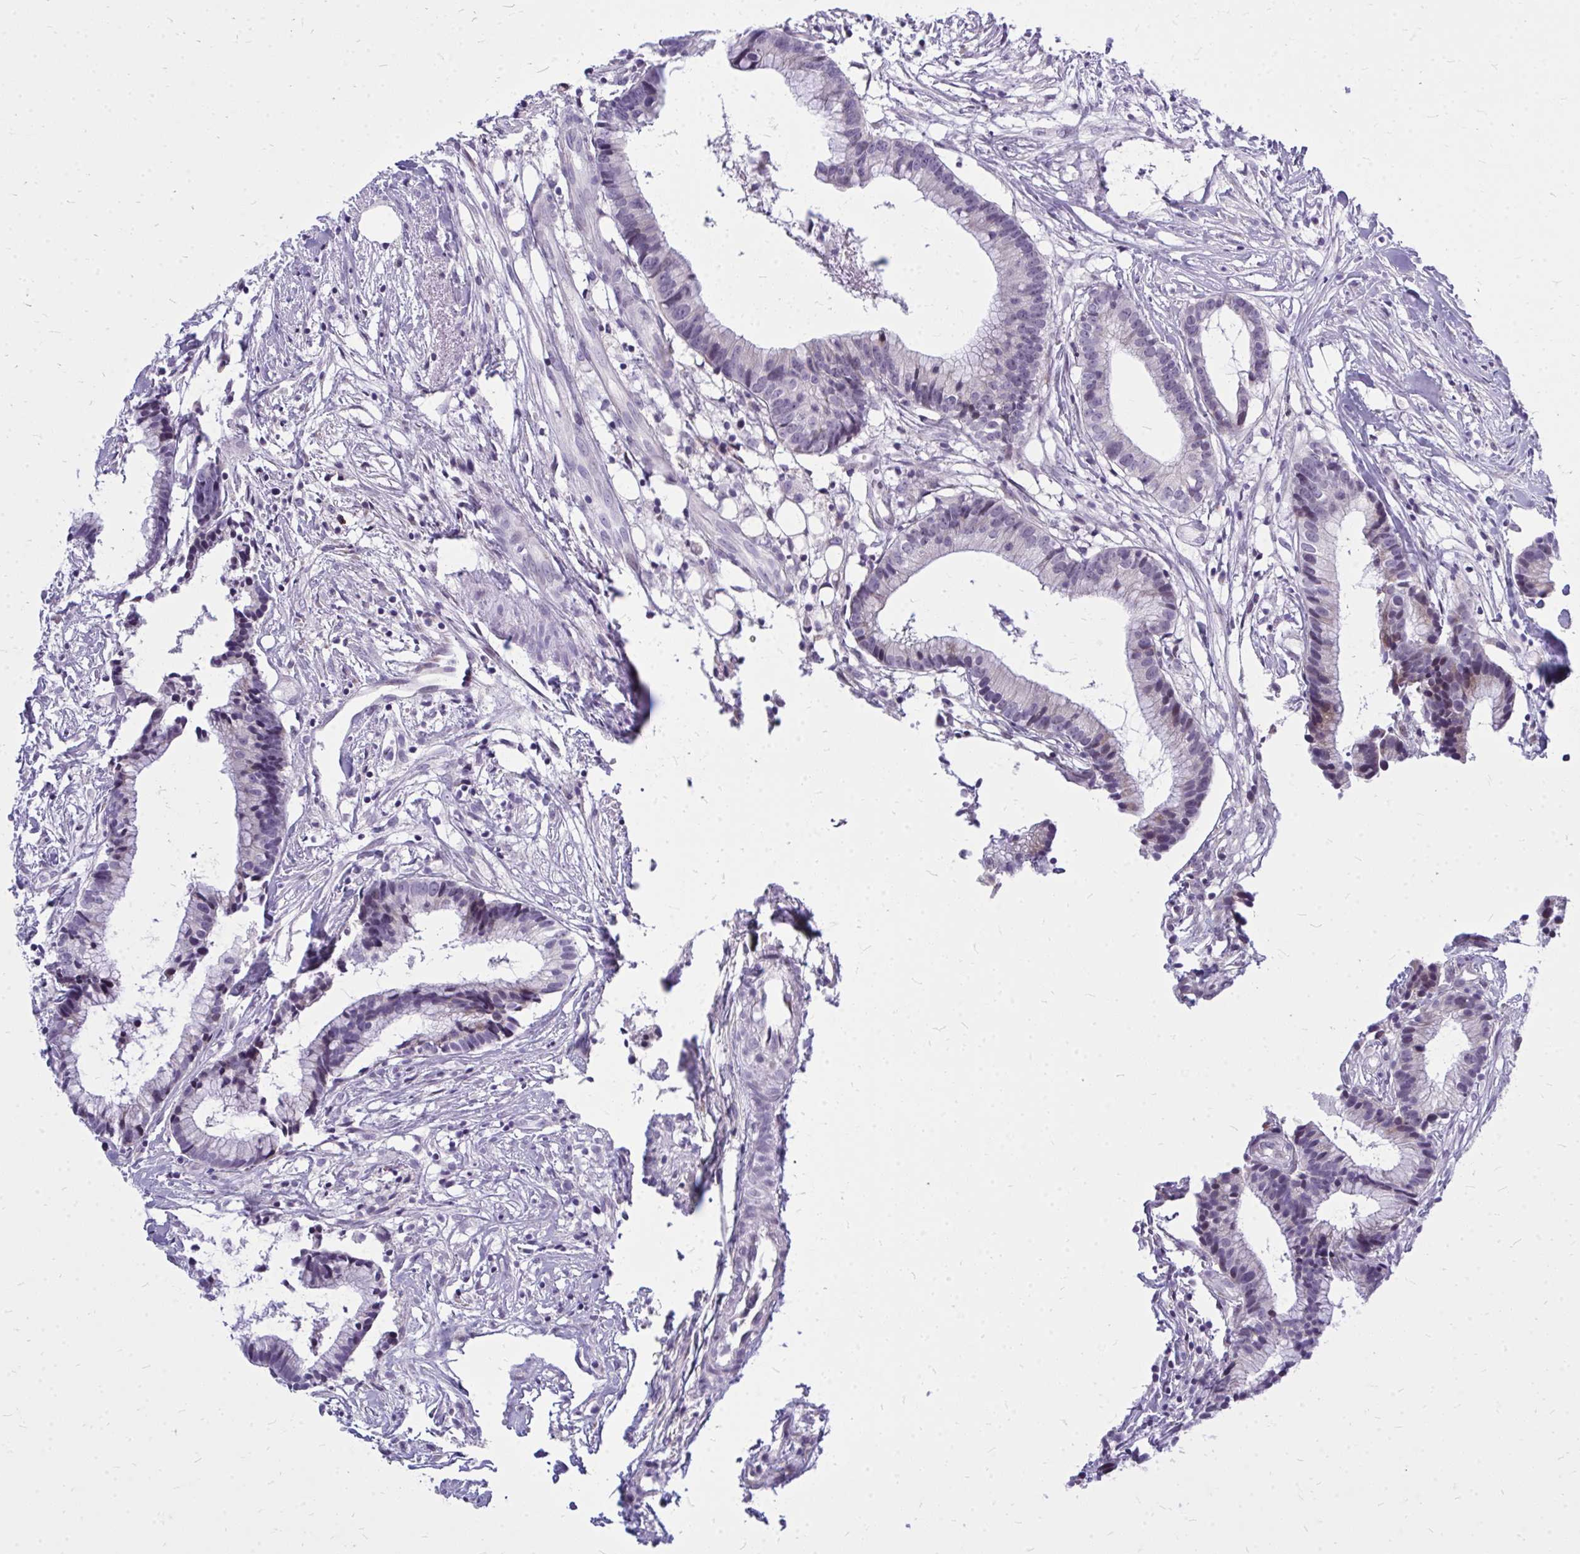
{"staining": {"intensity": "negative", "quantity": "none", "location": "none"}, "tissue": "colorectal cancer", "cell_type": "Tumor cells", "image_type": "cancer", "snomed": [{"axis": "morphology", "description": "Adenocarcinoma, NOS"}, {"axis": "topography", "description": "Colon"}], "caption": "Protein analysis of adenocarcinoma (colorectal) demonstrates no significant expression in tumor cells.", "gene": "ZSCAN25", "patient": {"sex": "female", "age": 78}}